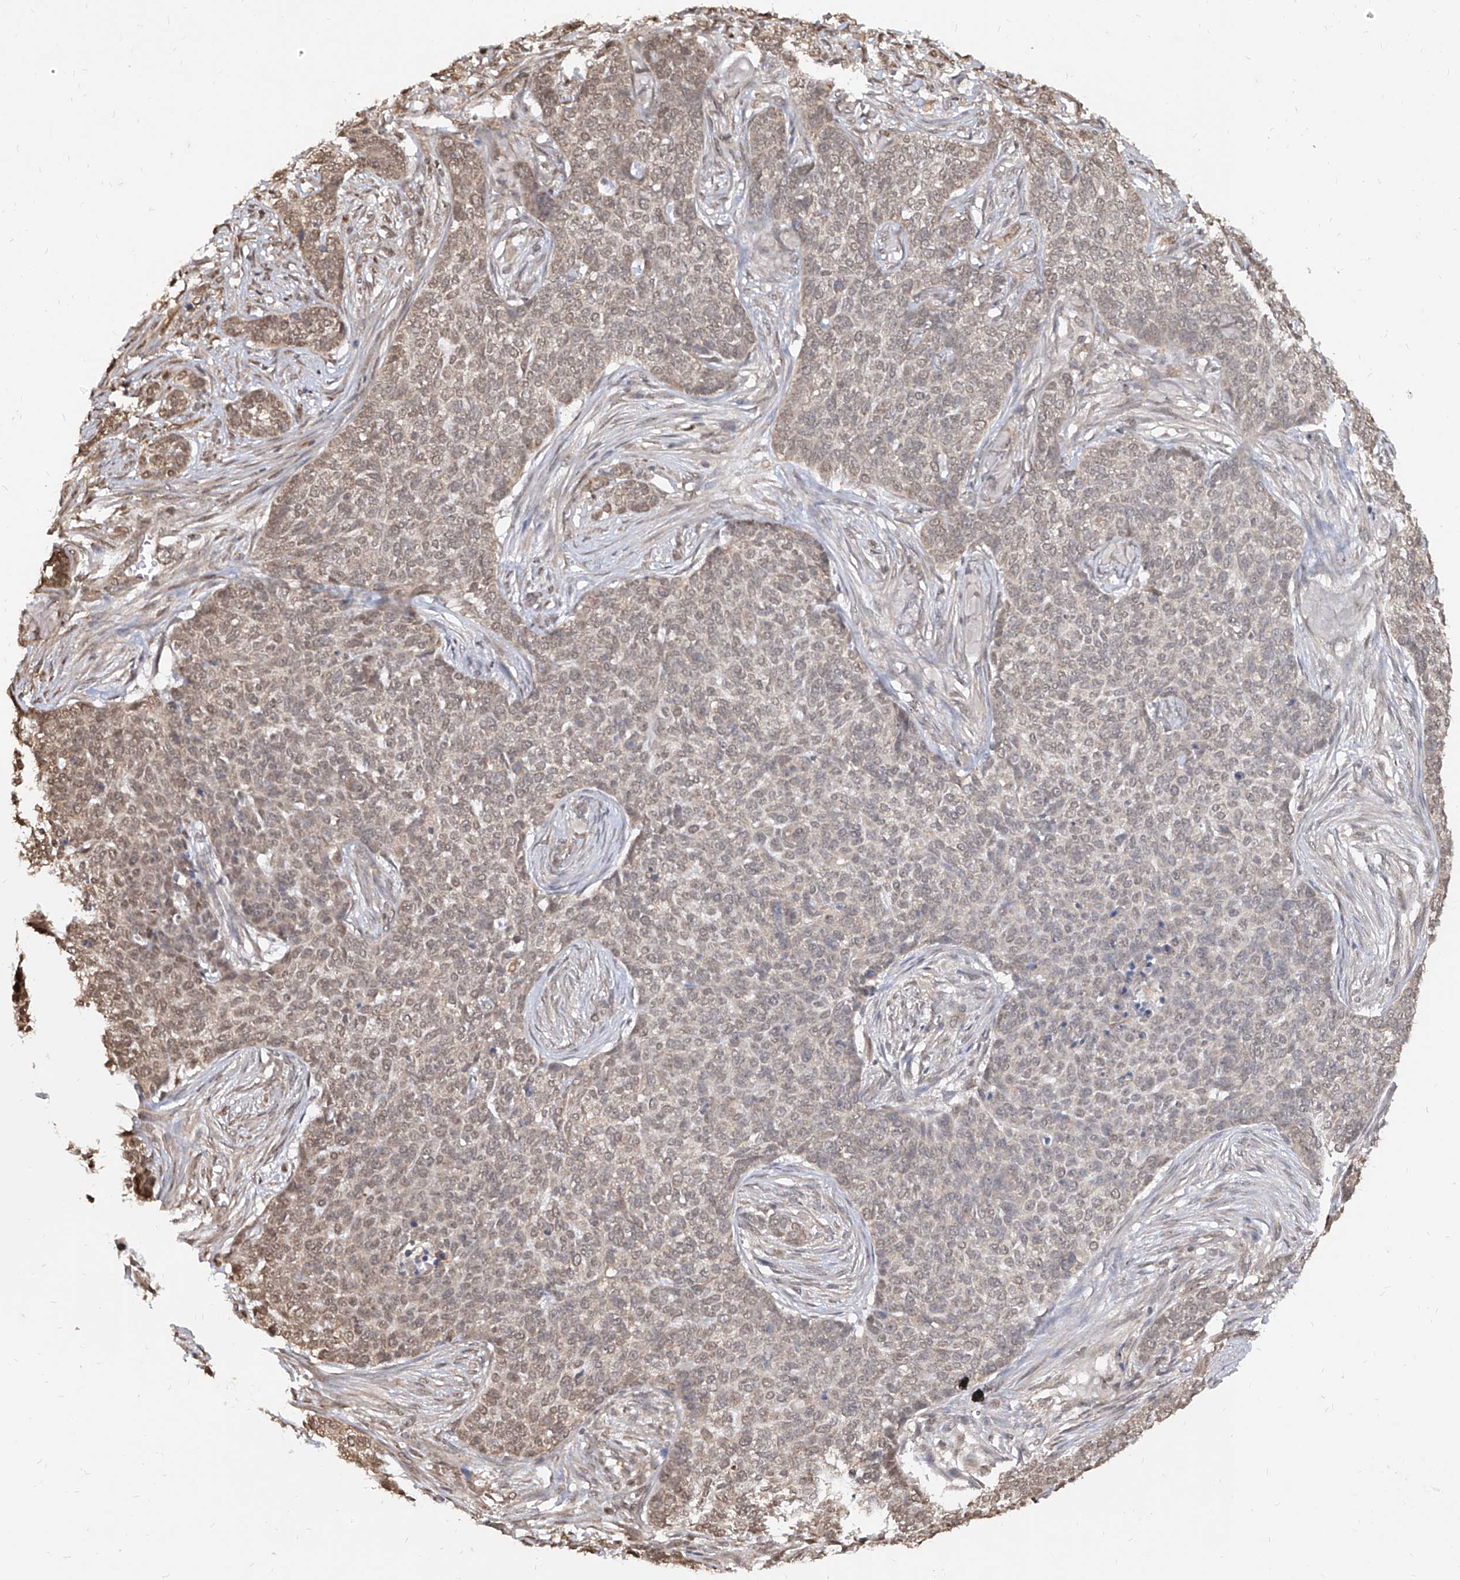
{"staining": {"intensity": "weak", "quantity": "25%-75%", "location": "nuclear"}, "tissue": "skin cancer", "cell_type": "Tumor cells", "image_type": "cancer", "snomed": [{"axis": "morphology", "description": "Basal cell carcinoma"}, {"axis": "topography", "description": "Skin"}], "caption": "Weak nuclear protein positivity is present in about 25%-75% of tumor cells in skin basal cell carcinoma.", "gene": "C8orf82", "patient": {"sex": "male", "age": 85}}